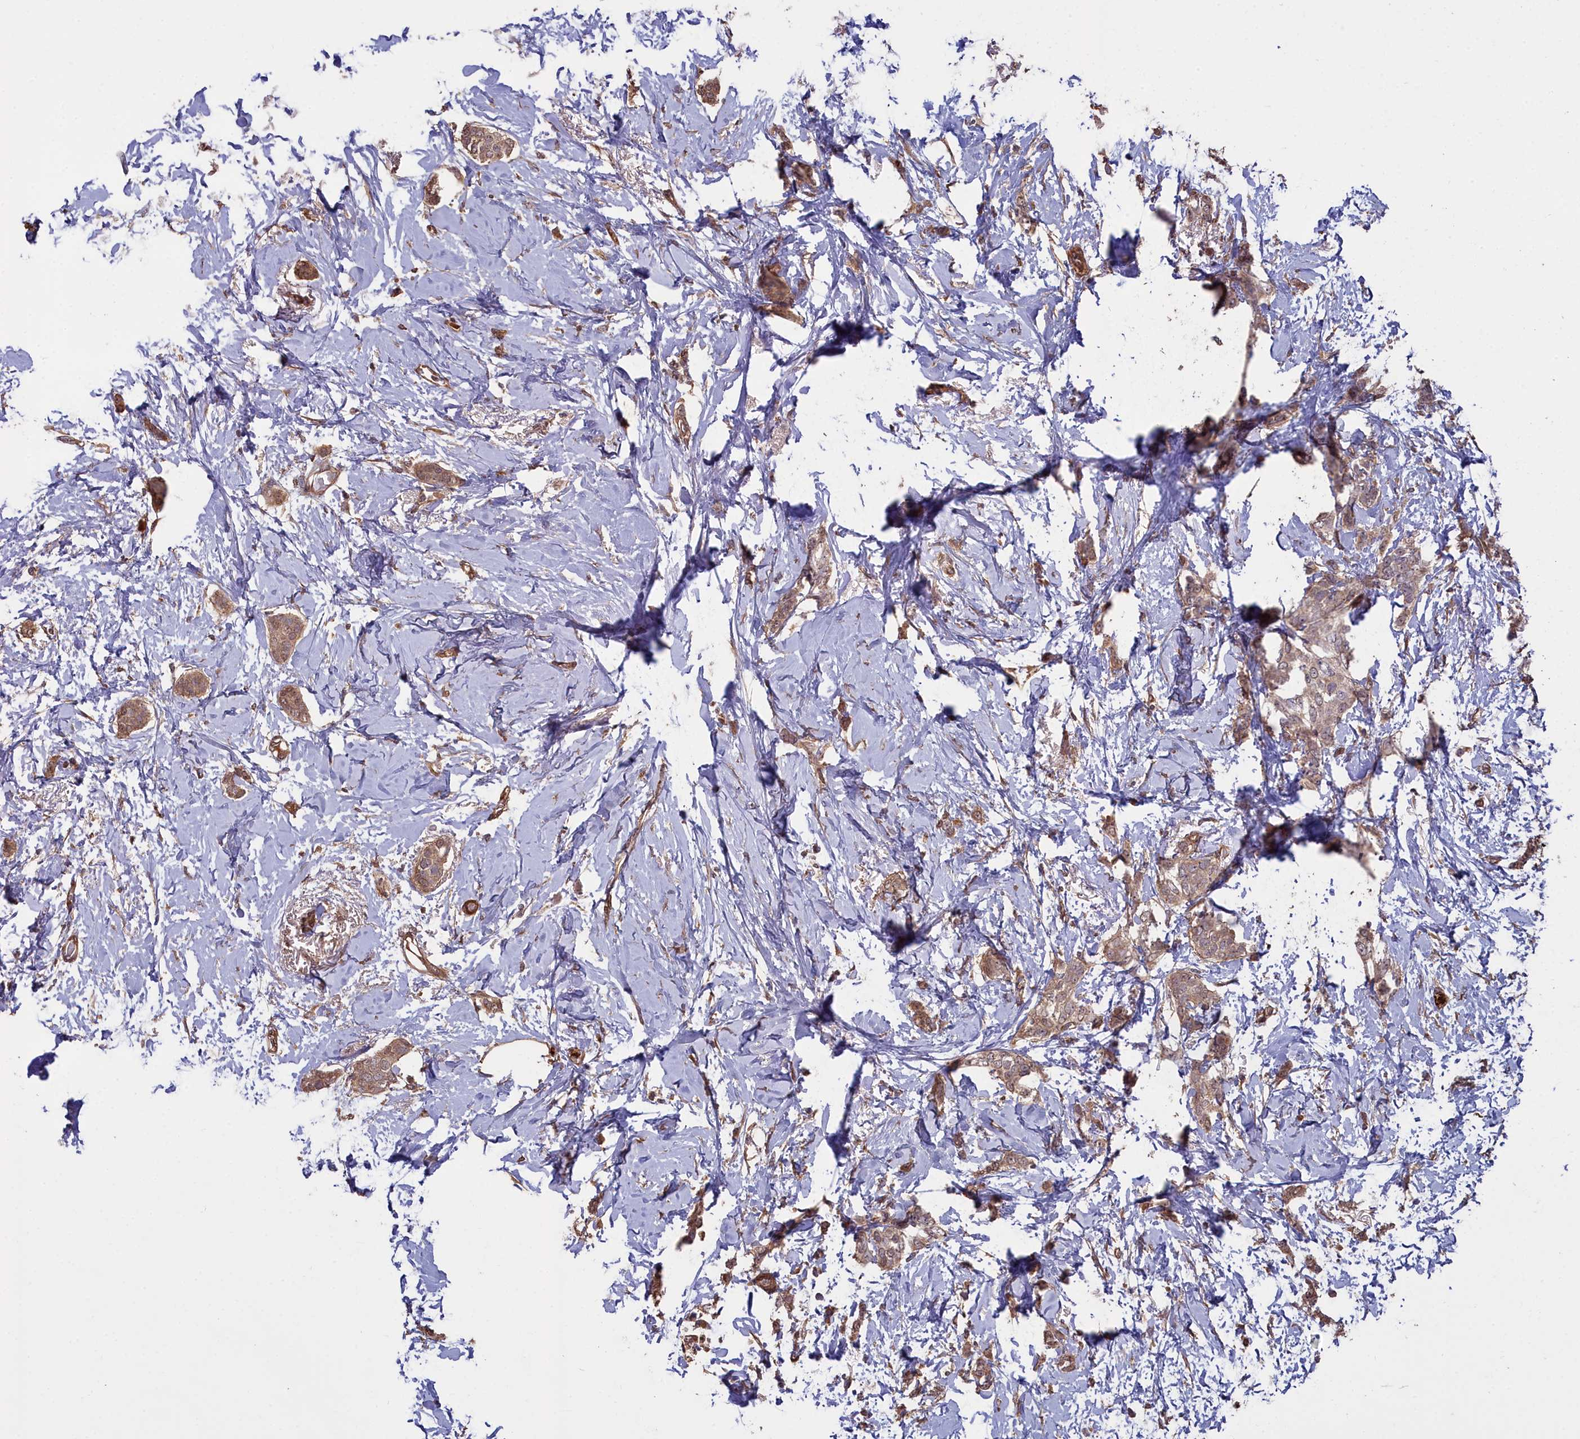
{"staining": {"intensity": "moderate", "quantity": ">75%", "location": "cytoplasmic/membranous,nuclear"}, "tissue": "breast cancer", "cell_type": "Tumor cells", "image_type": "cancer", "snomed": [{"axis": "morphology", "description": "Duct carcinoma"}, {"axis": "topography", "description": "Breast"}], "caption": "Breast cancer (infiltrating ductal carcinoma) tissue displays moderate cytoplasmic/membranous and nuclear staining in about >75% of tumor cells The staining was performed using DAB (3,3'-diaminobenzidine), with brown indicating positive protein expression. Nuclei are stained blue with hematoxylin.", "gene": "ATP6V0A2", "patient": {"sex": "female", "age": 72}}